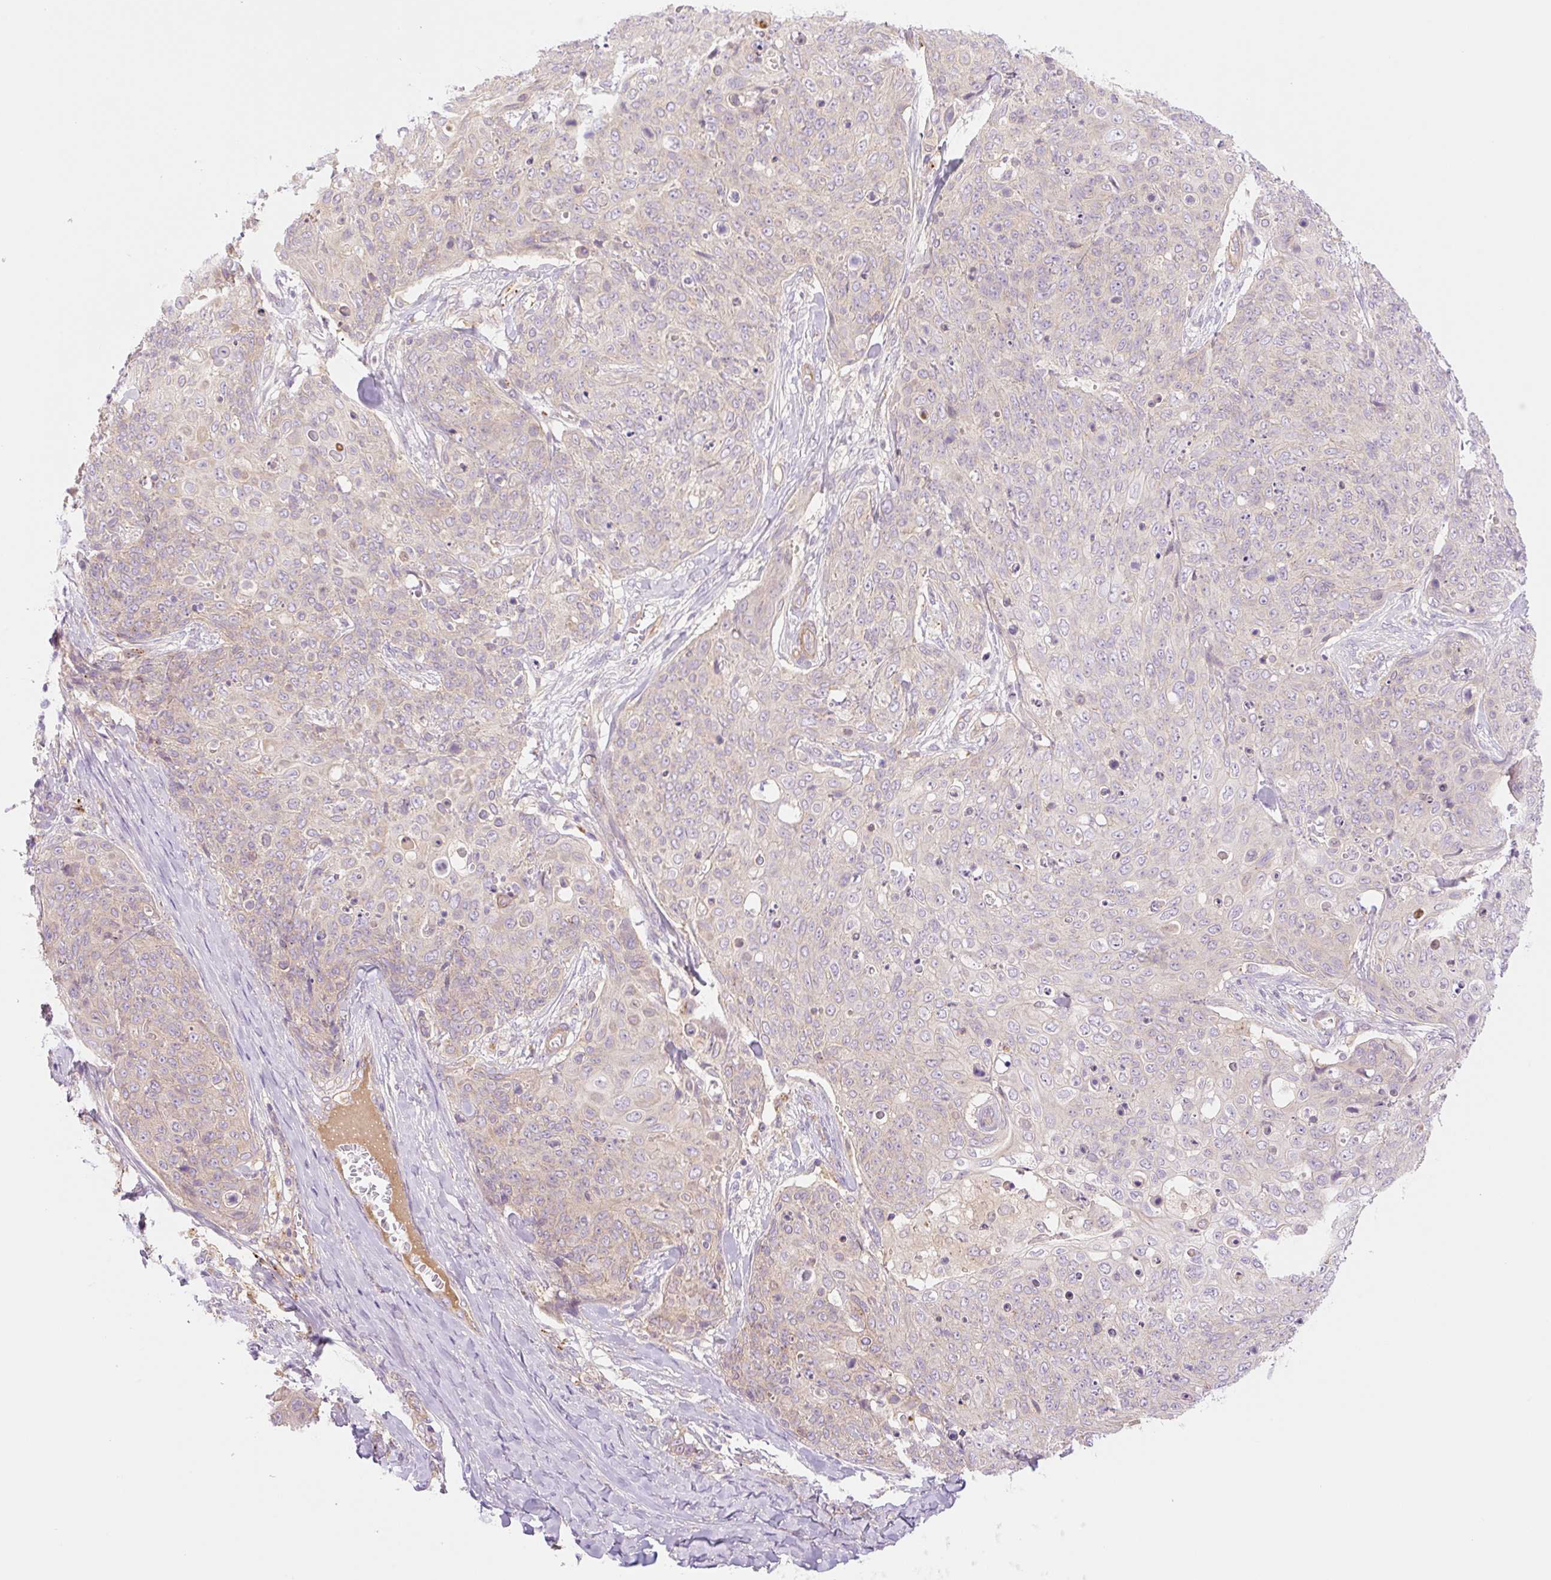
{"staining": {"intensity": "negative", "quantity": "none", "location": "none"}, "tissue": "skin cancer", "cell_type": "Tumor cells", "image_type": "cancer", "snomed": [{"axis": "morphology", "description": "Squamous cell carcinoma, NOS"}, {"axis": "topography", "description": "Skin"}, {"axis": "topography", "description": "Vulva"}], "caption": "Tumor cells are negative for brown protein staining in skin squamous cell carcinoma.", "gene": "NLRP5", "patient": {"sex": "female", "age": 85}}